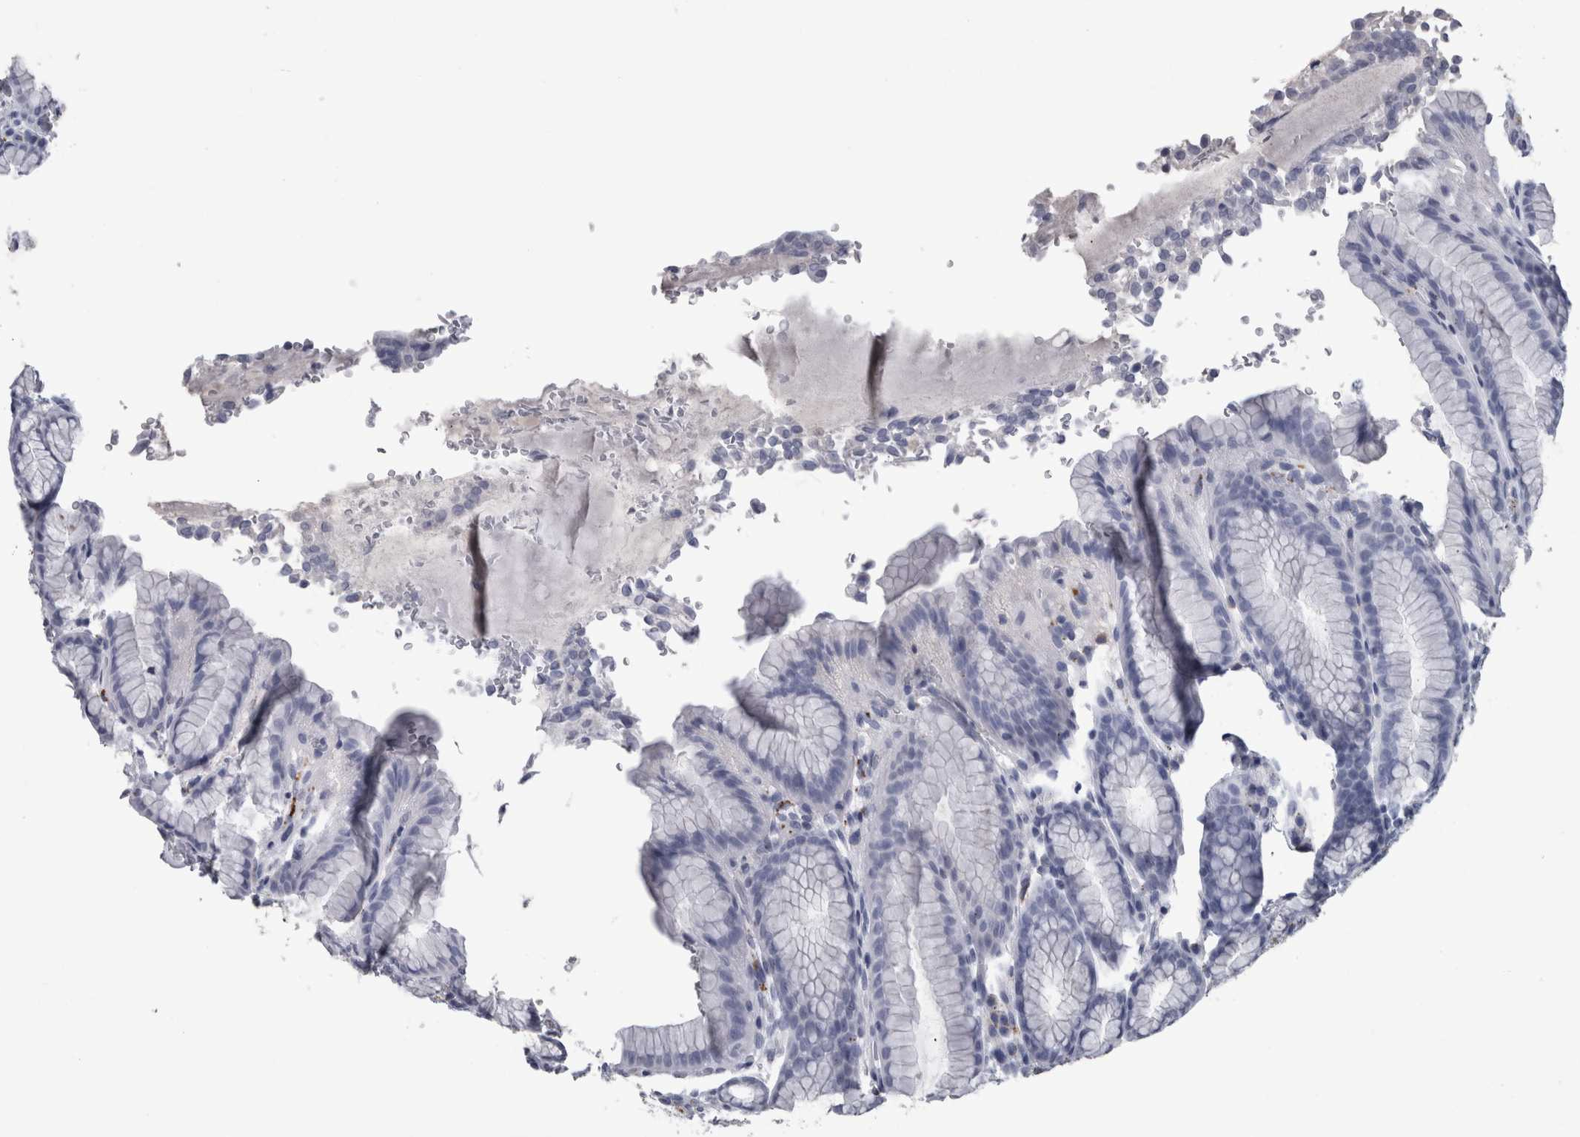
{"staining": {"intensity": "moderate", "quantity": "<25%", "location": "cytoplasmic/membranous"}, "tissue": "stomach", "cell_type": "Glandular cells", "image_type": "normal", "snomed": [{"axis": "morphology", "description": "Normal tissue, NOS"}, {"axis": "topography", "description": "Stomach"}], "caption": "This histopathology image shows unremarkable stomach stained with immunohistochemistry (IHC) to label a protein in brown. The cytoplasmic/membranous of glandular cells show moderate positivity for the protein. Nuclei are counter-stained blue.", "gene": "DPP7", "patient": {"sex": "male", "age": 42}}